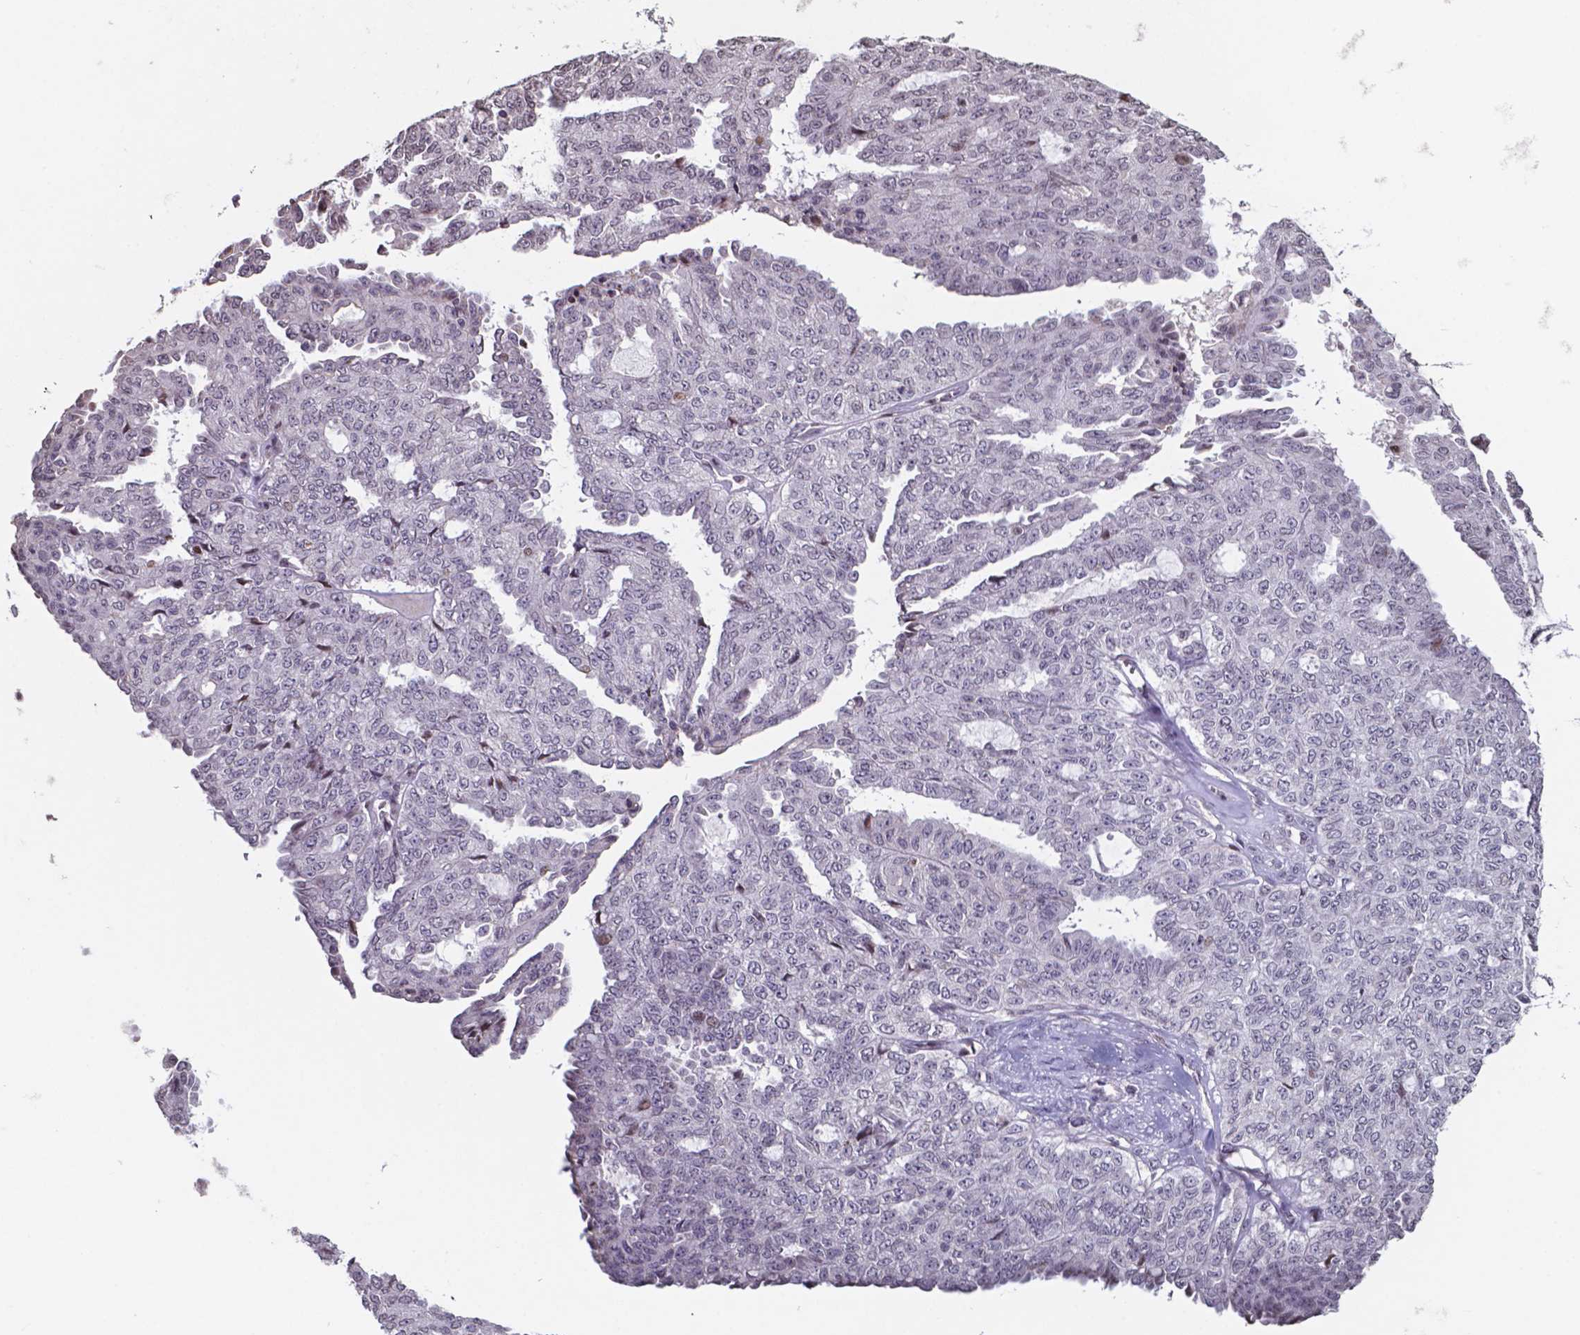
{"staining": {"intensity": "negative", "quantity": "none", "location": "none"}, "tissue": "ovarian cancer", "cell_type": "Tumor cells", "image_type": "cancer", "snomed": [{"axis": "morphology", "description": "Cystadenocarcinoma, serous, NOS"}, {"axis": "topography", "description": "Ovary"}], "caption": "A histopathology image of serous cystadenocarcinoma (ovarian) stained for a protein exhibits no brown staining in tumor cells.", "gene": "MLC1", "patient": {"sex": "female", "age": 71}}